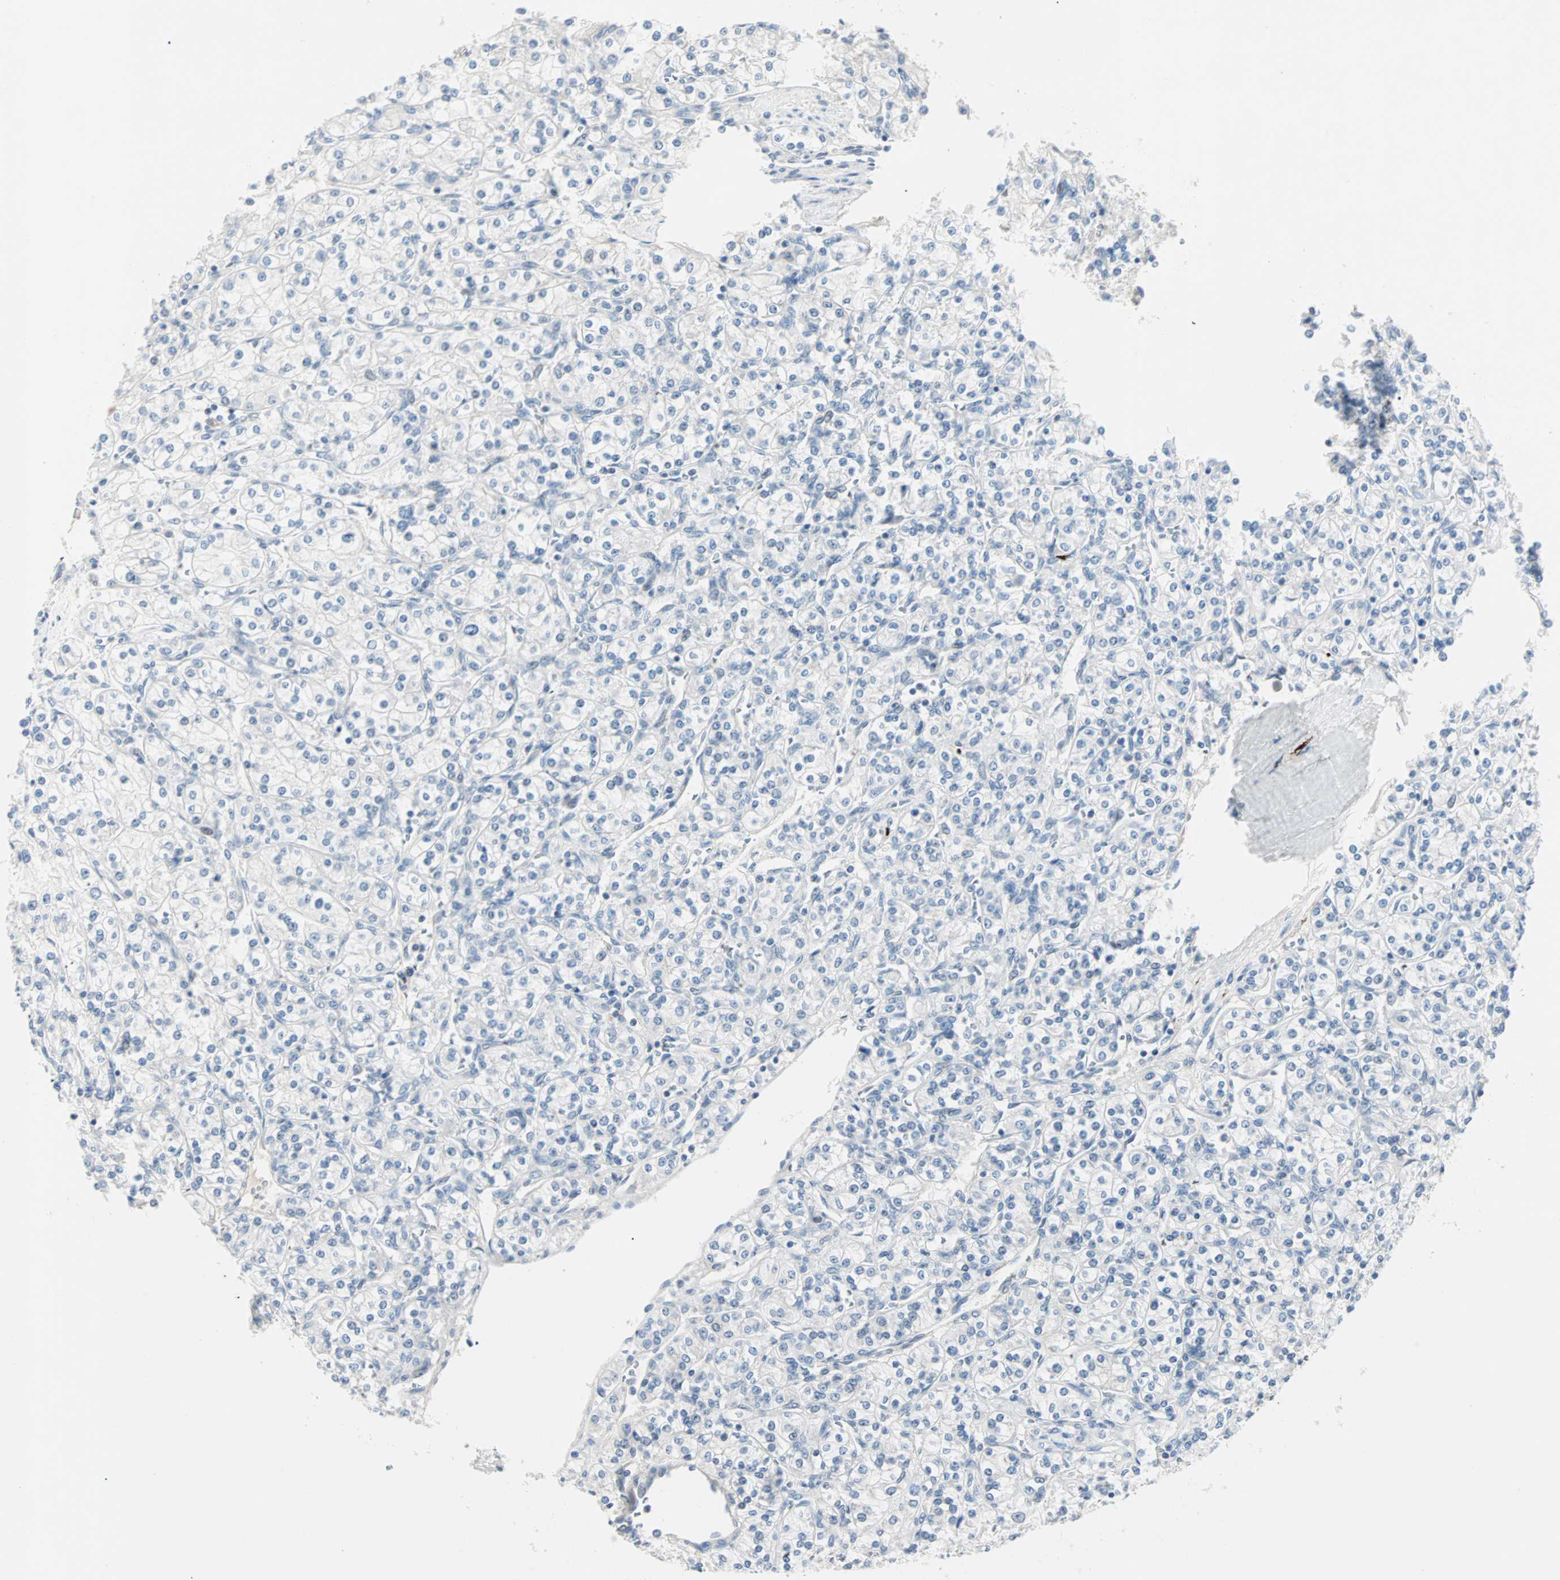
{"staining": {"intensity": "negative", "quantity": "none", "location": "none"}, "tissue": "renal cancer", "cell_type": "Tumor cells", "image_type": "cancer", "snomed": [{"axis": "morphology", "description": "Adenocarcinoma, NOS"}, {"axis": "topography", "description": "Kidney"}], "caption": "High magnification brightfield microscopy of adenocarcinoma (renal) stained with DAB (brown) and counterstained with hematoxylin (blue): tumor cells show no significant positivity.", "gene": "NEFH", "patient": {"sex": "male", "age": 77}}